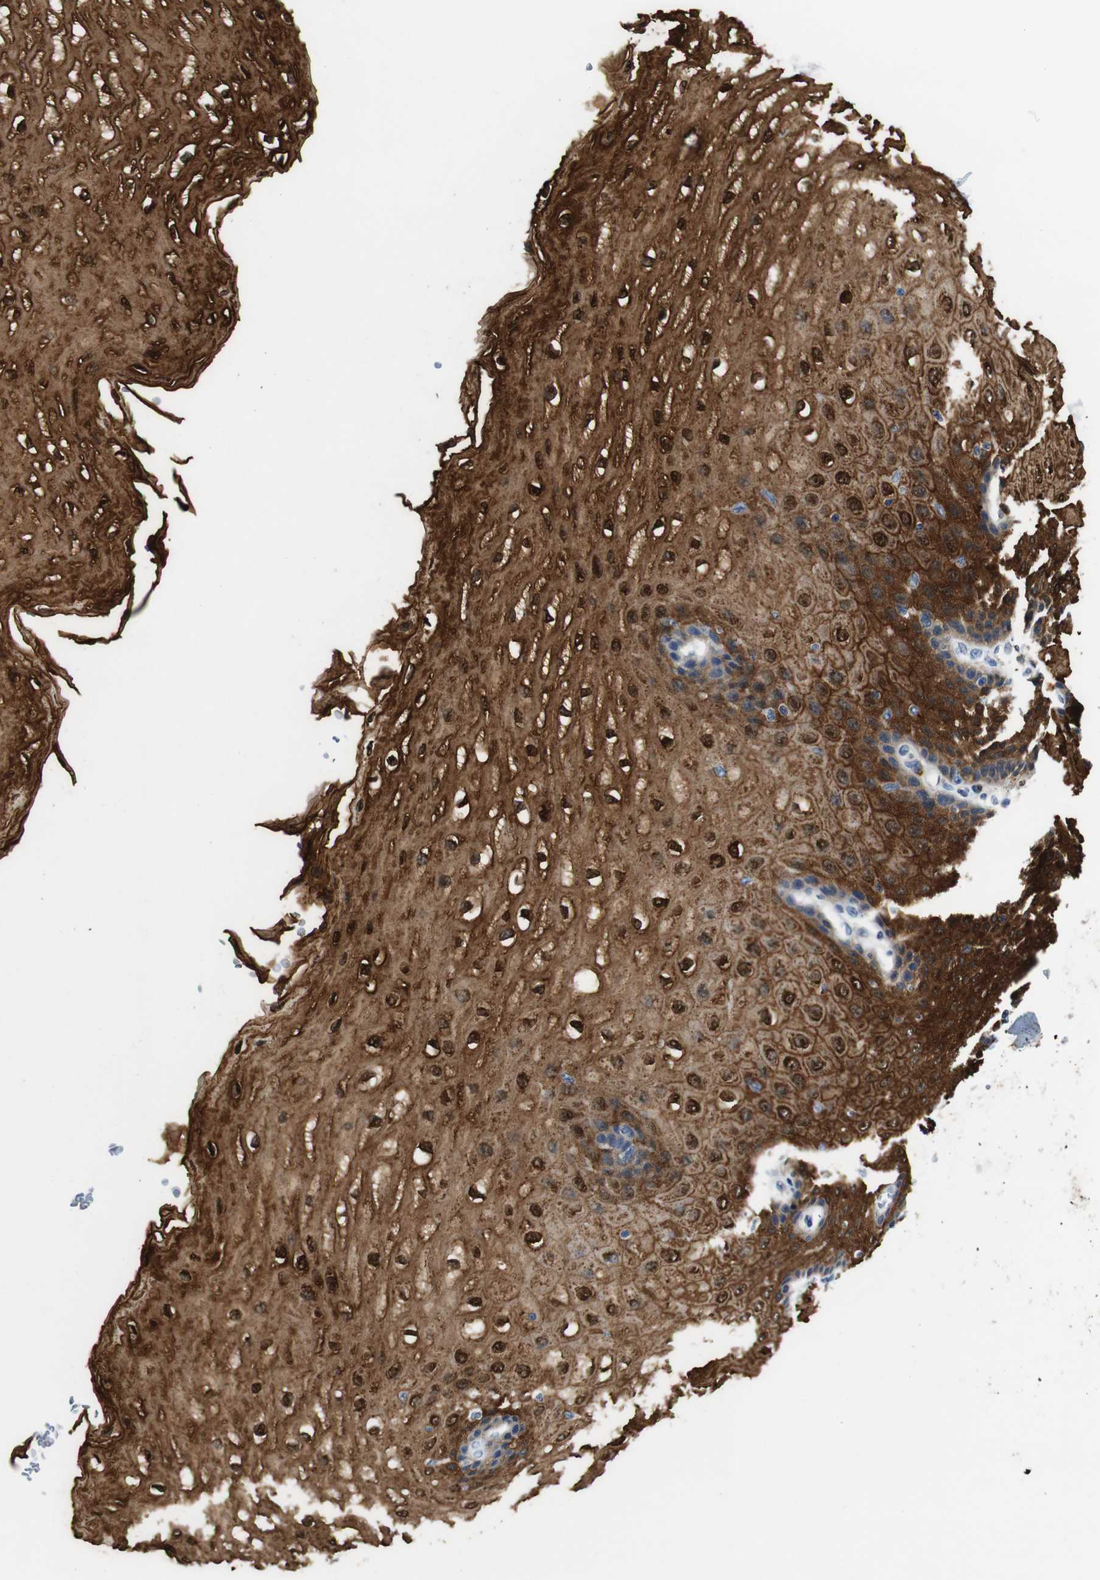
{"staining": {"intensity": "strong", "quantity": ">75%", "location": "cytoplasmic/membranous,nuclear"}, "tissue": "esophagus", "cell_type": "Squamous epithelial cells", "image_type": "normal", "snomed": [{"axis": "morphology", "description": "Normal tissue, NOS"}, {"axis": "topography", "description": "Esophagus"}], "caption": "Esophagus stained for a protein reveals strong cytoplasmic/membranous,nuclear positivity in squamous epithelial cells. The protein of interest is stained brown, and the nuclei are stained in blue (DAB (3,3'-diaminobenzidine) IHC with brightfield microscopy, high magnification).", "gene": "ANXA1", "patient": {"sex": "male", "age": 54}}